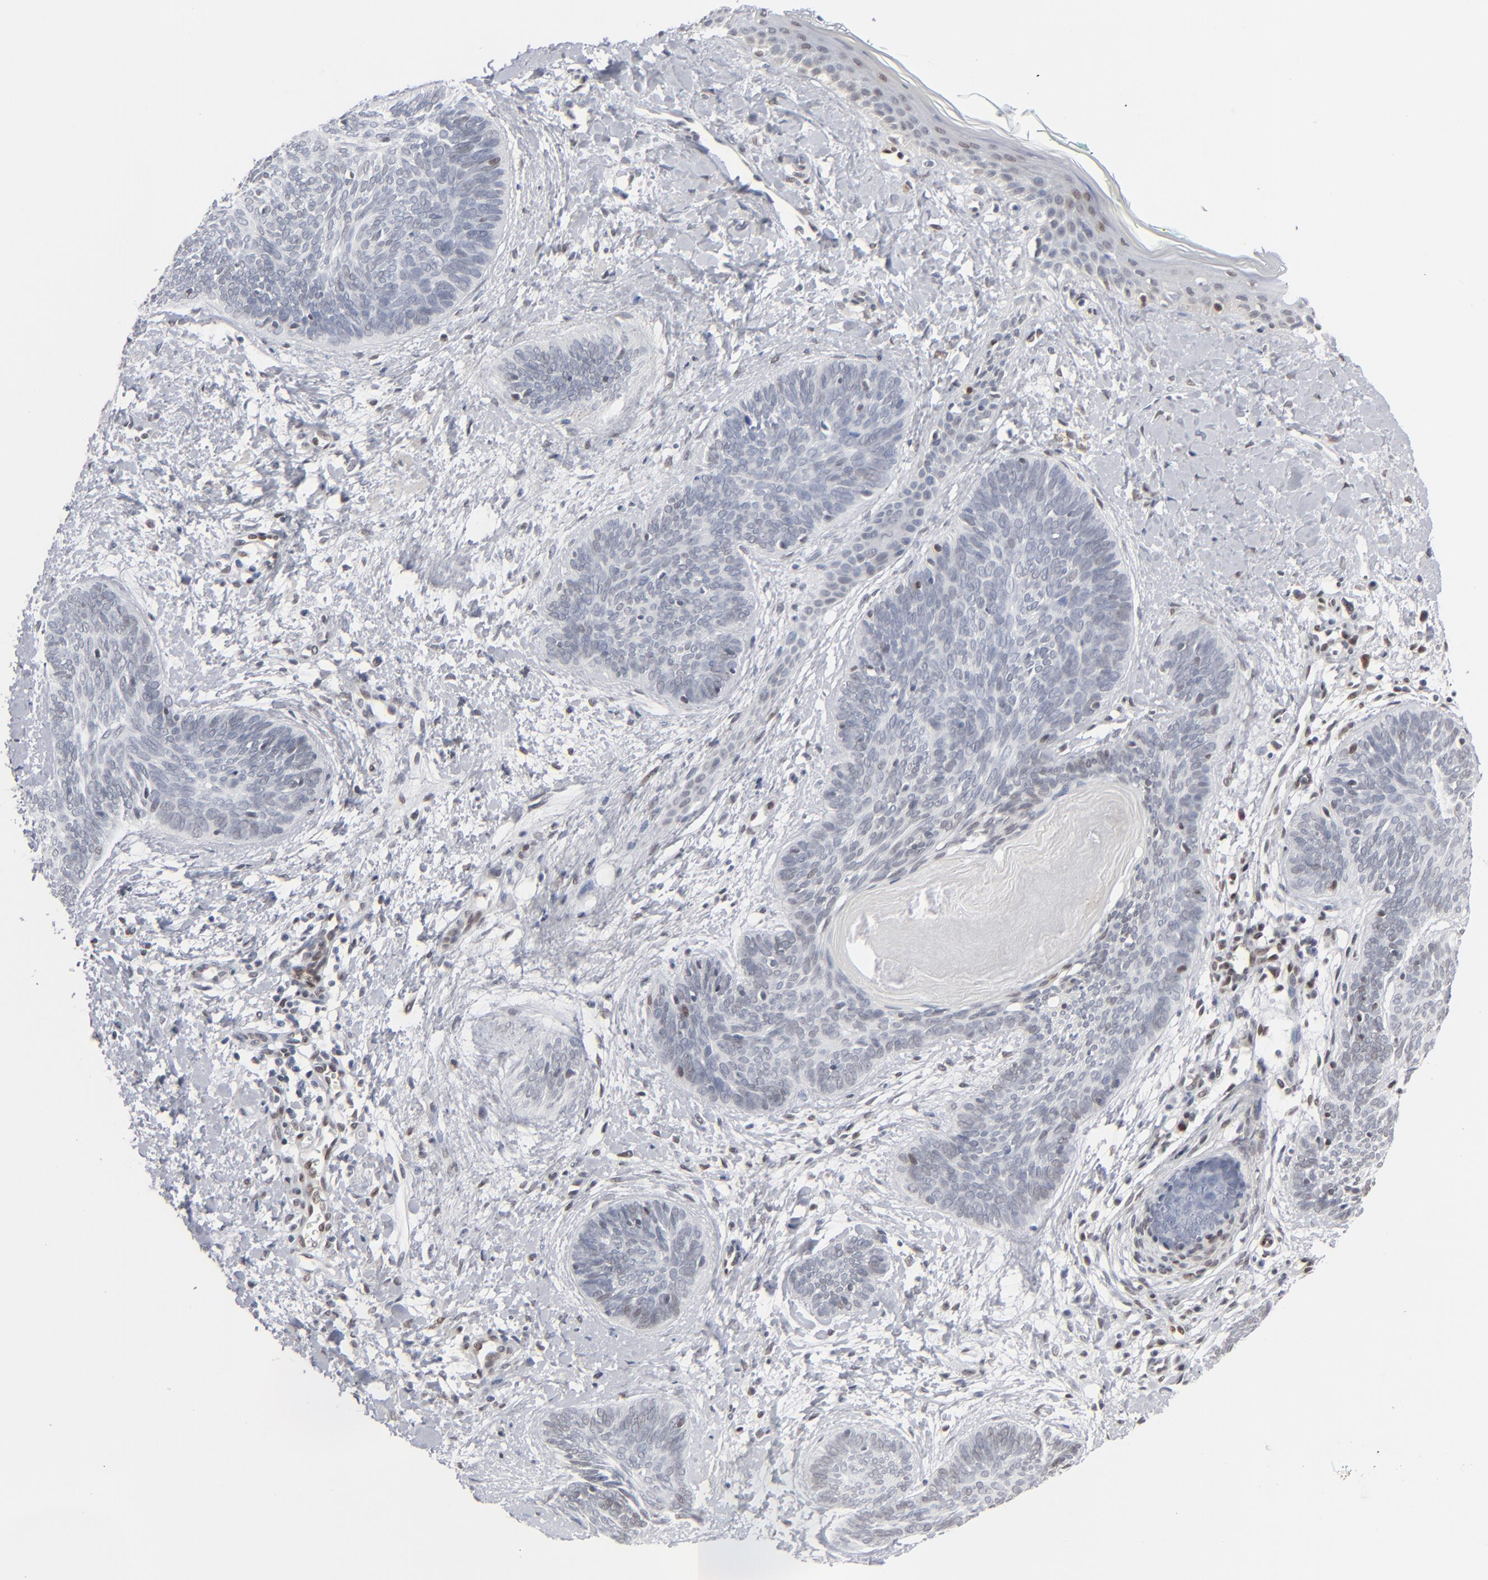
{"staining": {"intensity": "weak", "quantity": "<25%", "location": "nuclear"}, "tissue": "skin cancer", "cell_type": "Tumor cells", "image_type": "cancer", "snomed": [{"axis": "morphology", "description": "Basal cell carcinoma"}, {"axis": "topography", "description": "Skin"}], "caption": "Skin cancer stained for a protein using immunohistochemistry (IHC) shows no expression tumor cells.", "gene": "IRF9", "patient": {"sex": "female", "age": 81}}